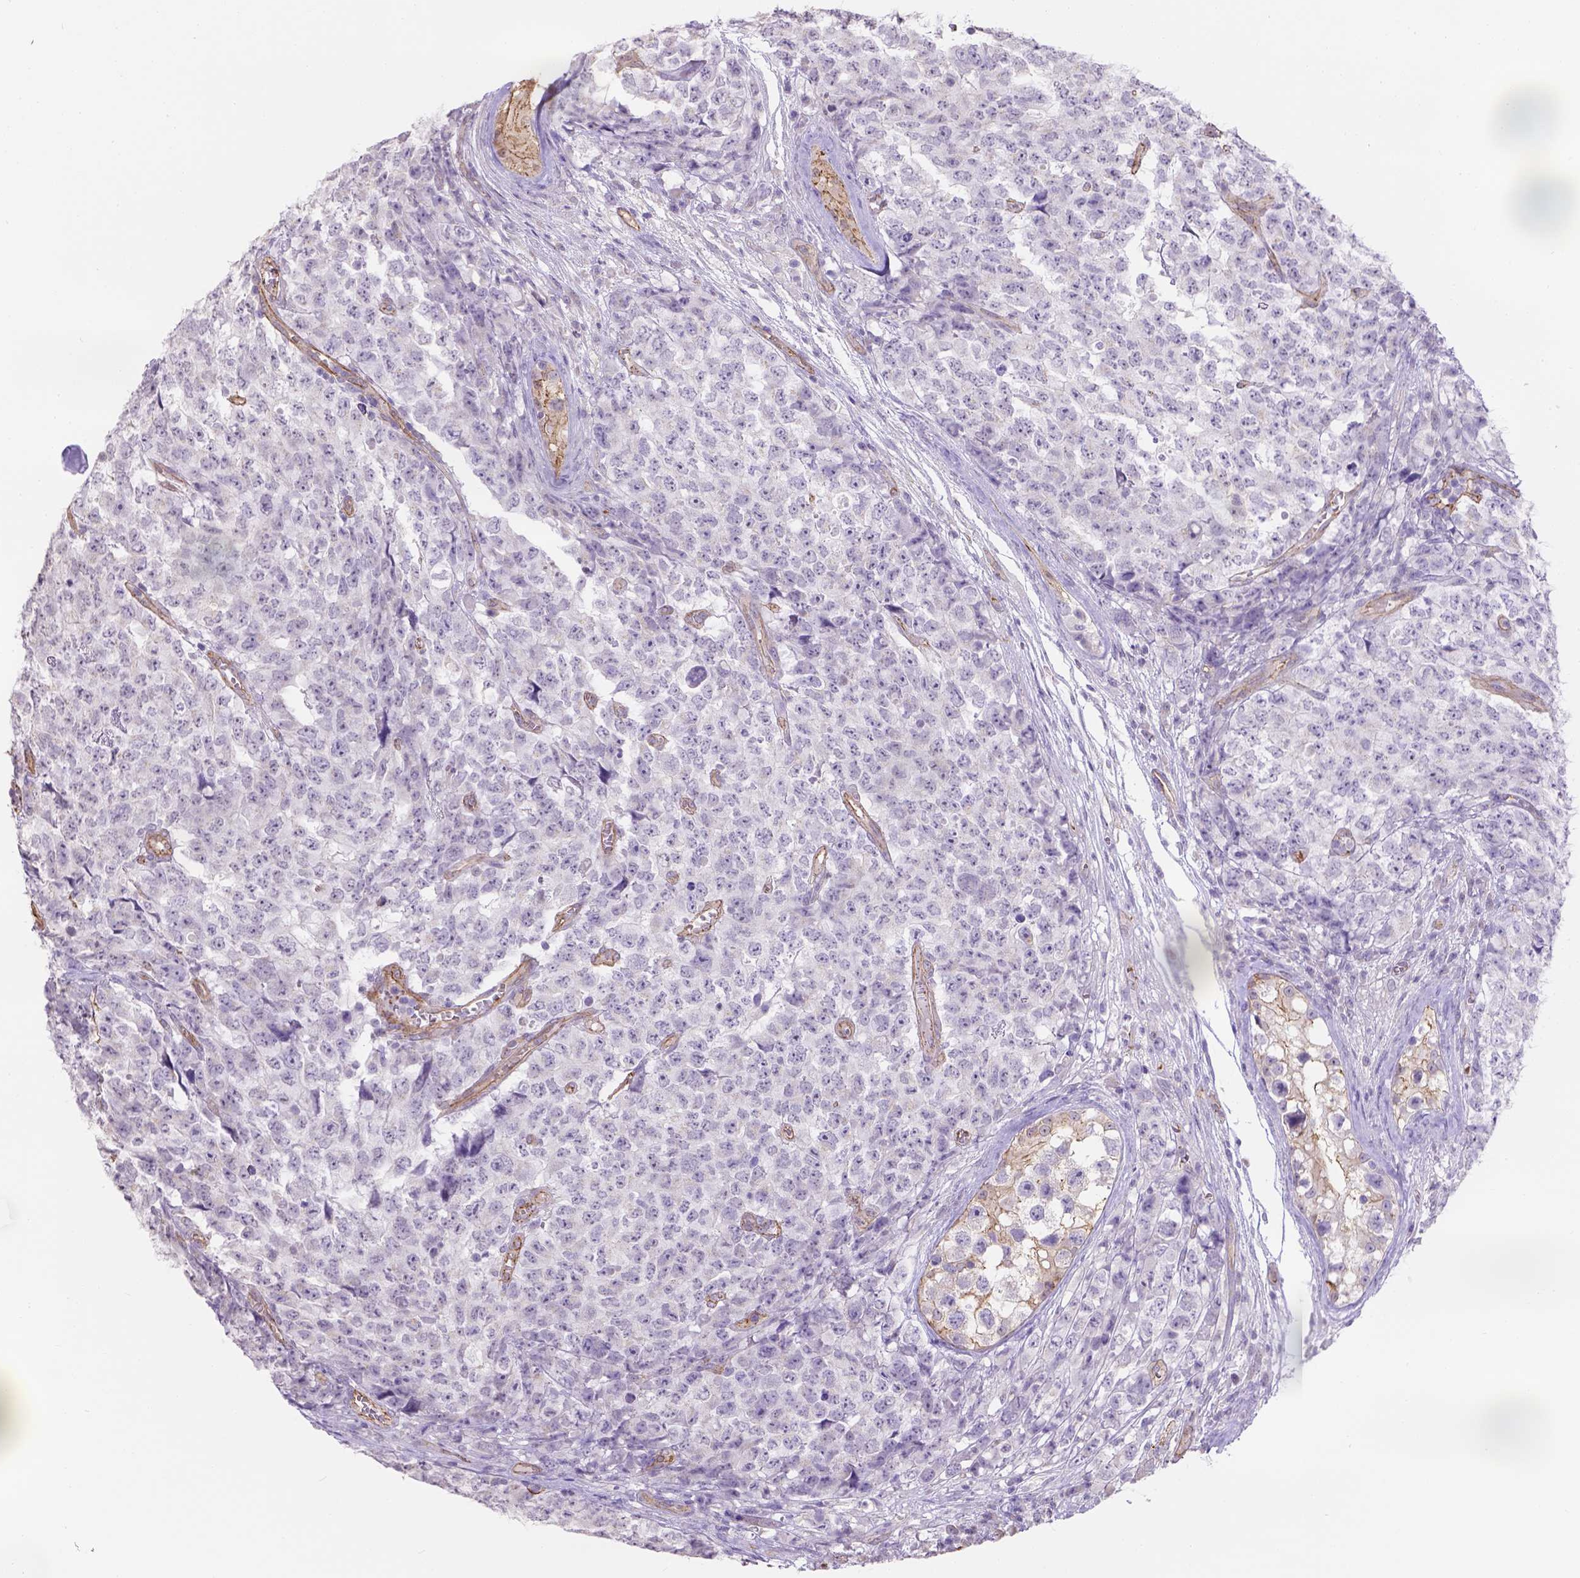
{"staining": {"intensity": "negative", "quantity": "none", "location": "none"}, "tissue": "testis cancer", "cell_type": "Tumor cells", "image_type": "cancer", "snomed": [{"axis": "morphology", "description": "Carcinoma, Embryonal, NOS"}, {"axis": "topography", "description": "Testis"}], "caption": "Tumor cells show no significant staining in embryonal carcinoma (testis).", "gene": "PHF7", "patient": {"sex": "male", "age": 23}}